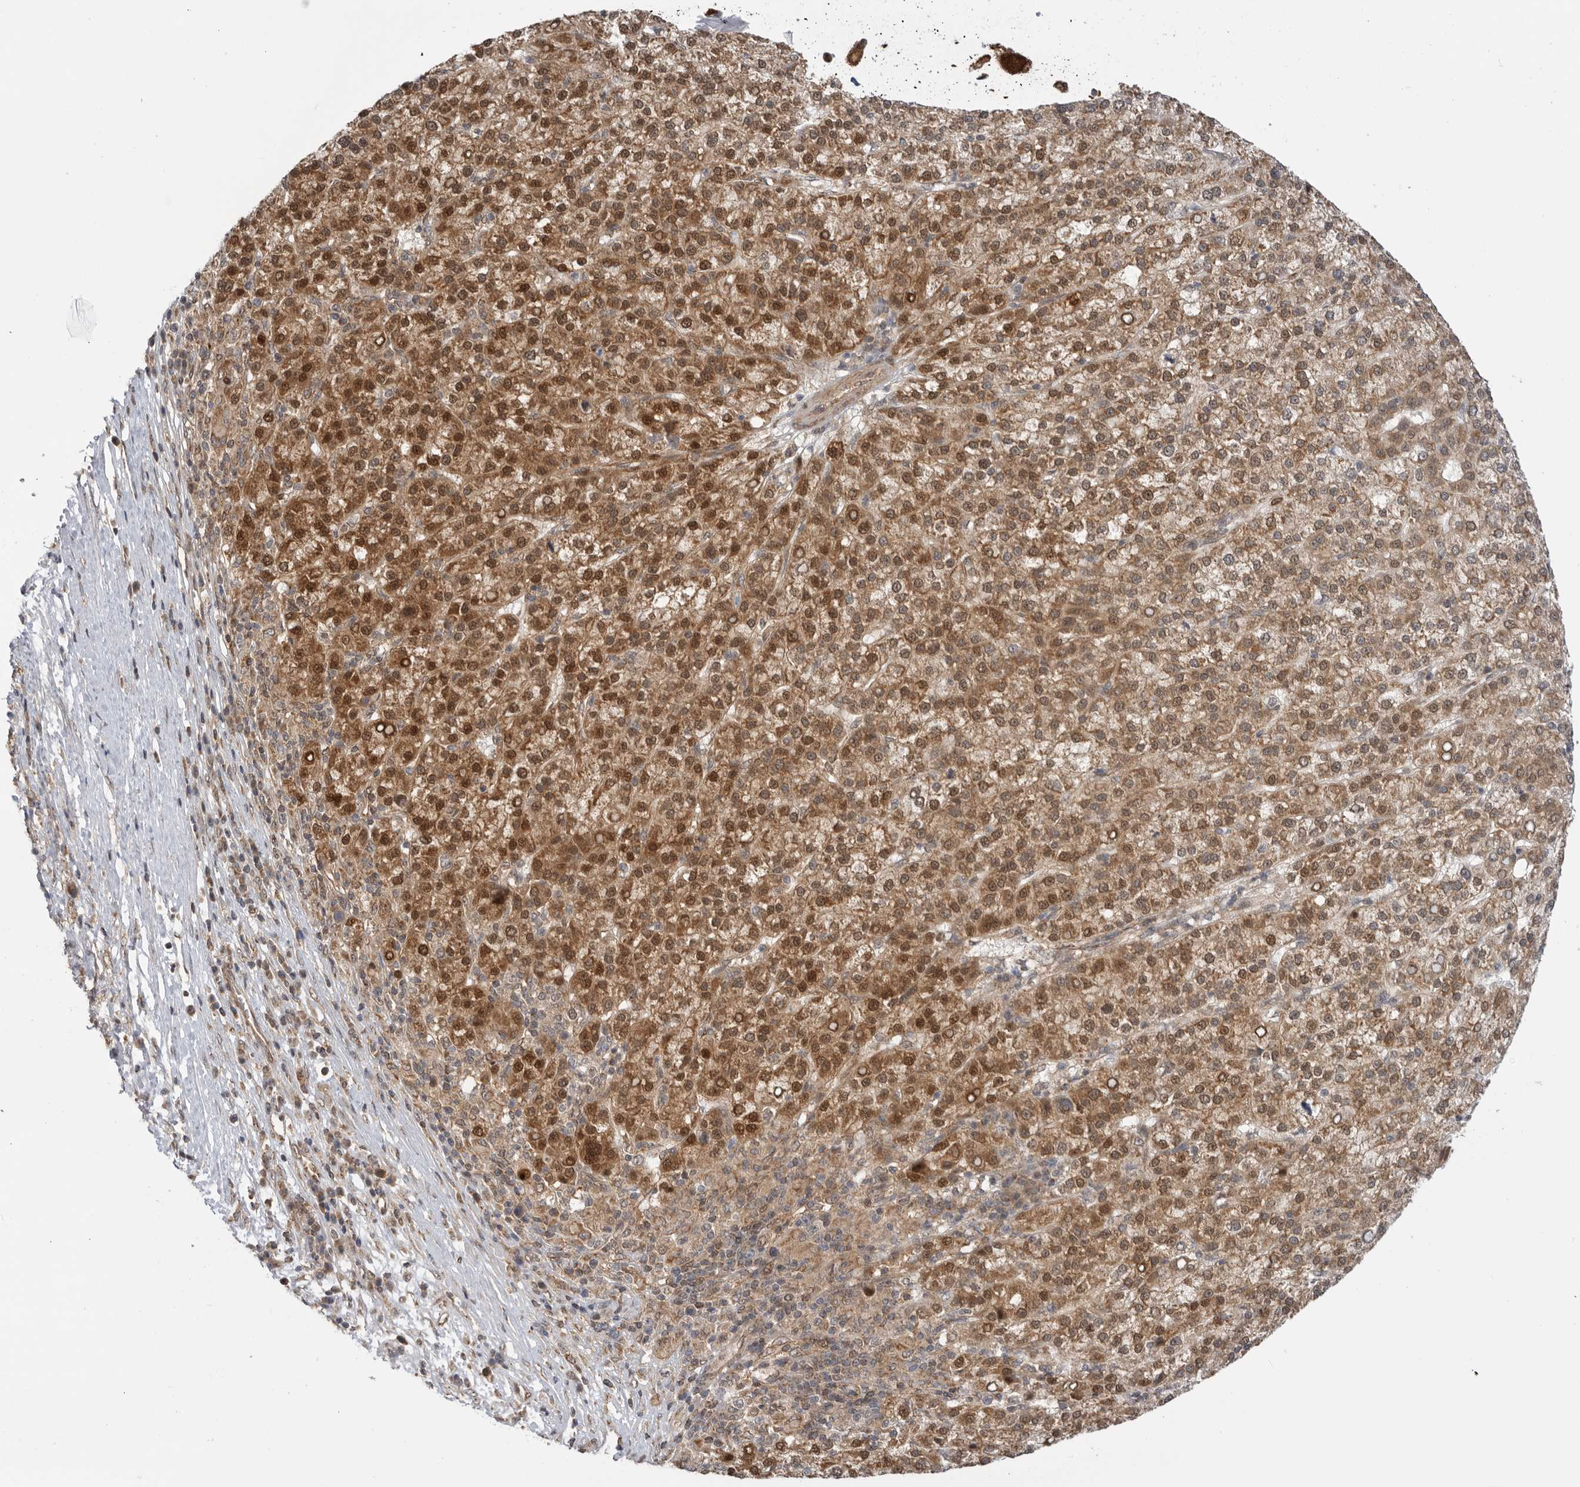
{"staining": {"intensity": "moderate", "quantity": ">75%", "location": "cytoplasmic/membranous,nuclear"}, "tissue": "liver cancer", "cell_type": "Tumor cells", "image_type": "cancer", "snomed": [{"axis": "morphology", "description": "Carcinoma, Hepatocellular, NOS"}, {"axis": "topography", "description": "Liver"}], "caption": "Protein staining shows moderate cytoplasmic/membranous and nuclear expression in about >75% of tumor cells in liver cancer (hepatocellular carcinoma). (brown staining indicates protein expression, while blue staining denotes nuclei).", "gene": "DCAF8", "patient": {"sex": "female", "age": 58}}